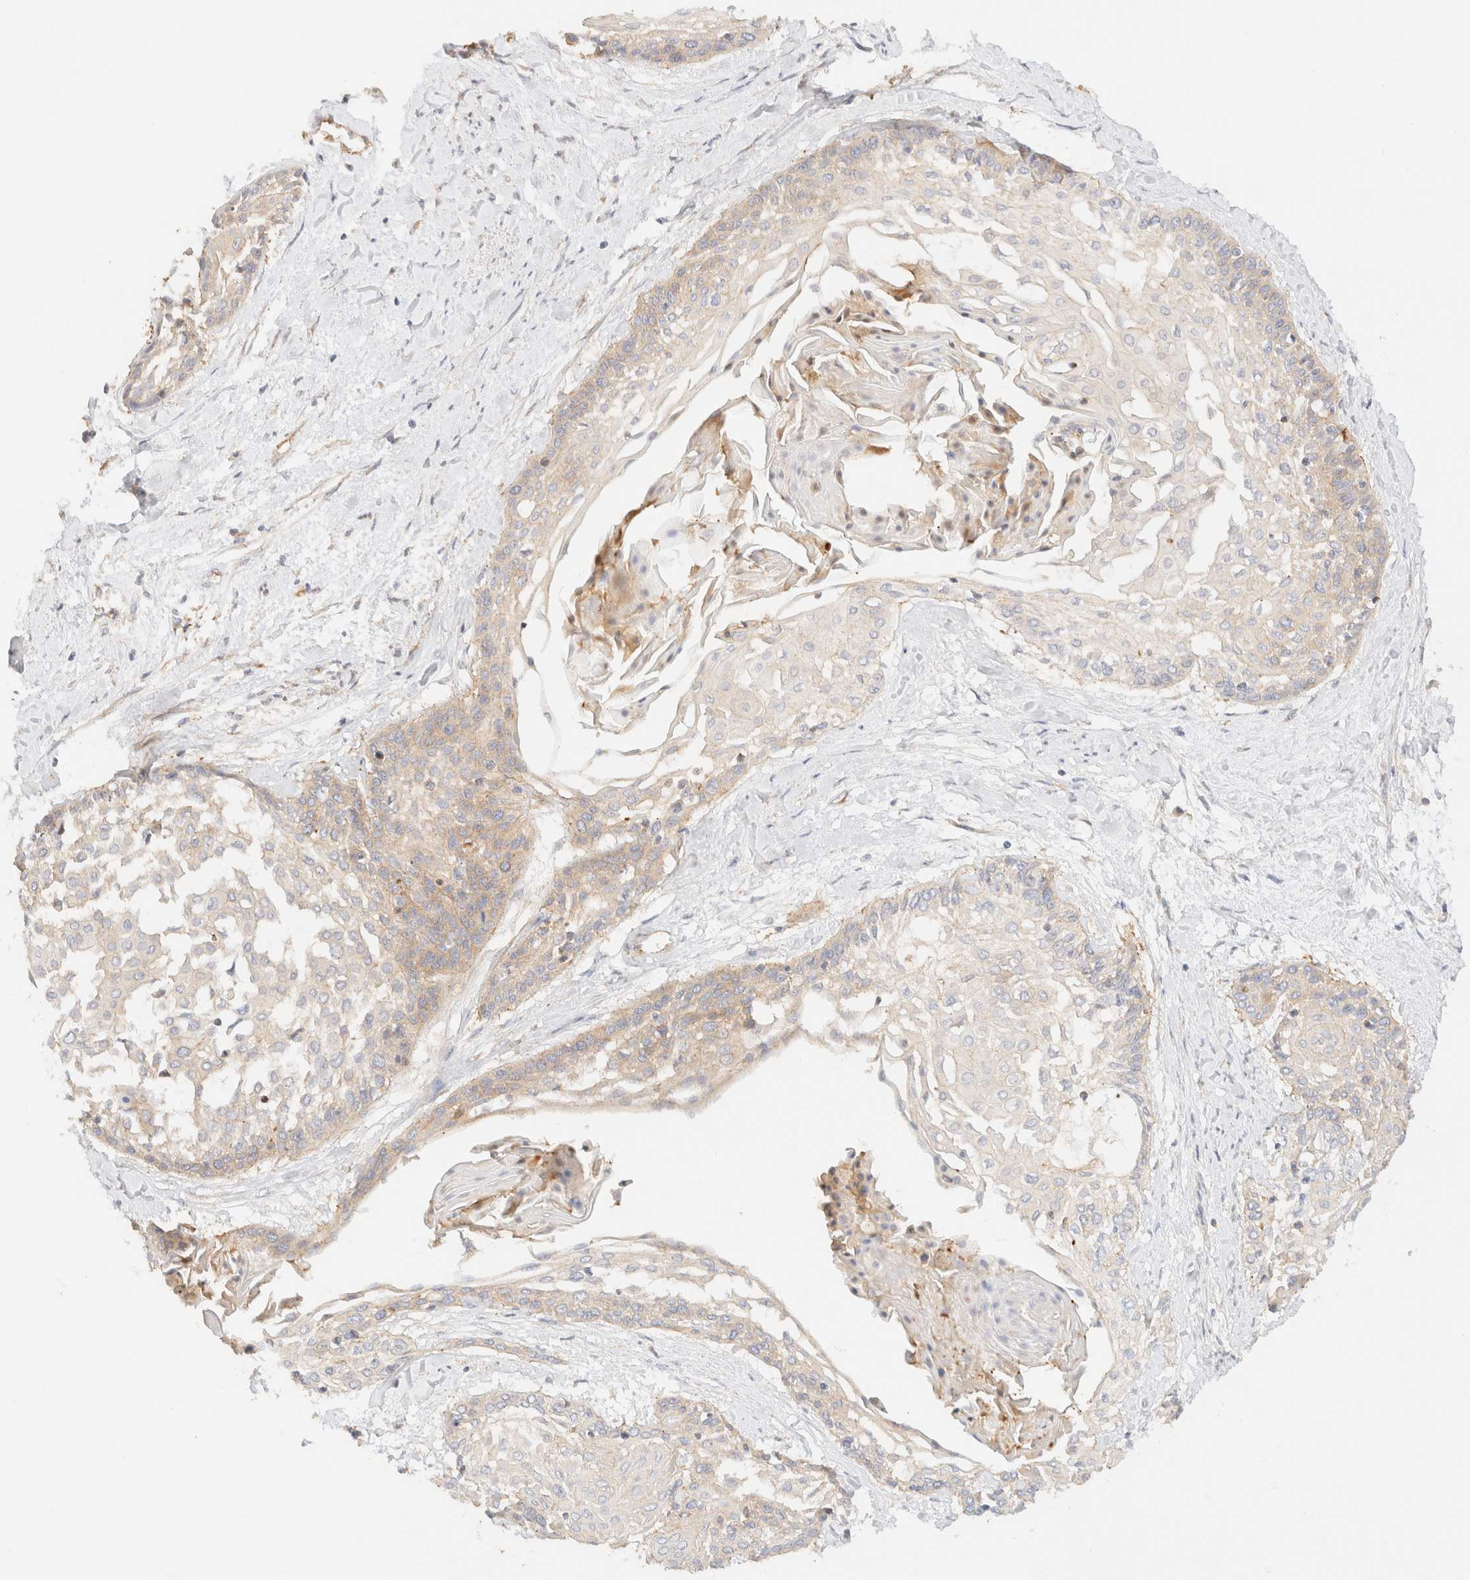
{"staining": {"intensity": "weak", "quantity": "<25%", "location": "cytoplasmic/membranous"}, "tissue": "cervical cancer", "cell_type": "Tumor cells", "image_type": "cancer", "snomed": [{"axis": "morphology", "description": "Squamous cell carcinoma, NOS"}, {"axis": "topography", "description": "Cervix"}], "caption": "Tumor cells are negative for brown protein staining in squamous cell carcinoma (cervical).", "gene": "MYO10", "patient": {"sex": "female", "age": 57}}